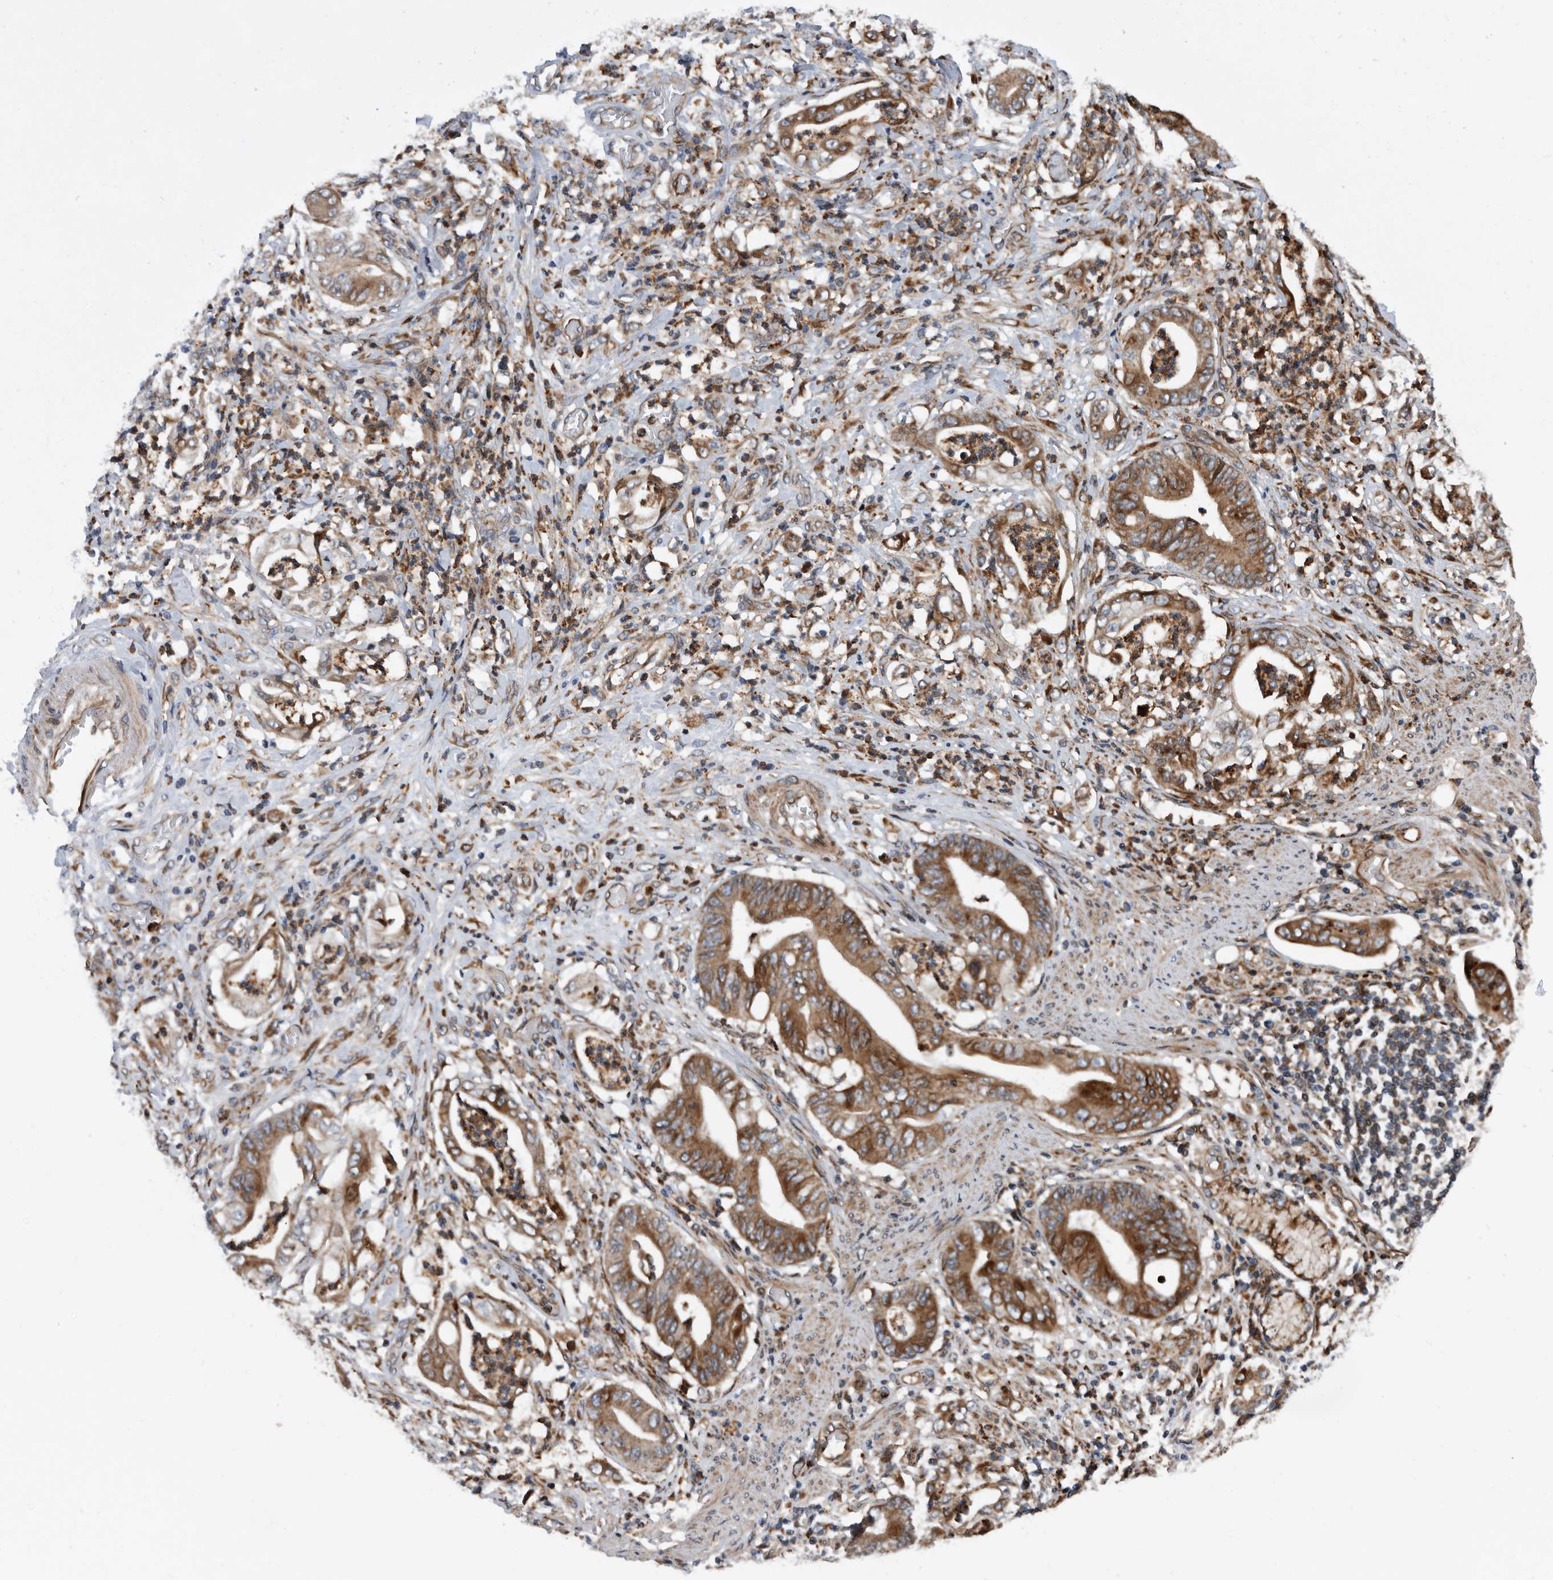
{"staining": {"intensity": "moderate", "quantity": ">75%", "location": "cytoplasmic/membranous"}, "tissue": "stomach cancer", "cell_type": "Tumor cells", "image_type": "cancer", "snomed": [{"axis": "morphology", "description": "Adenocarcinoma, NOS"}, {"axis": "topography", "description": "Stomach"}], "caption": "Immunohistochemical staining of stomach cancer reveals moderate cytoplasmic/membranous protein positivity in approximately >75% of tumor cells.", "gene": "SERINC2", "patient": {"sex": "female", "age": 73}}